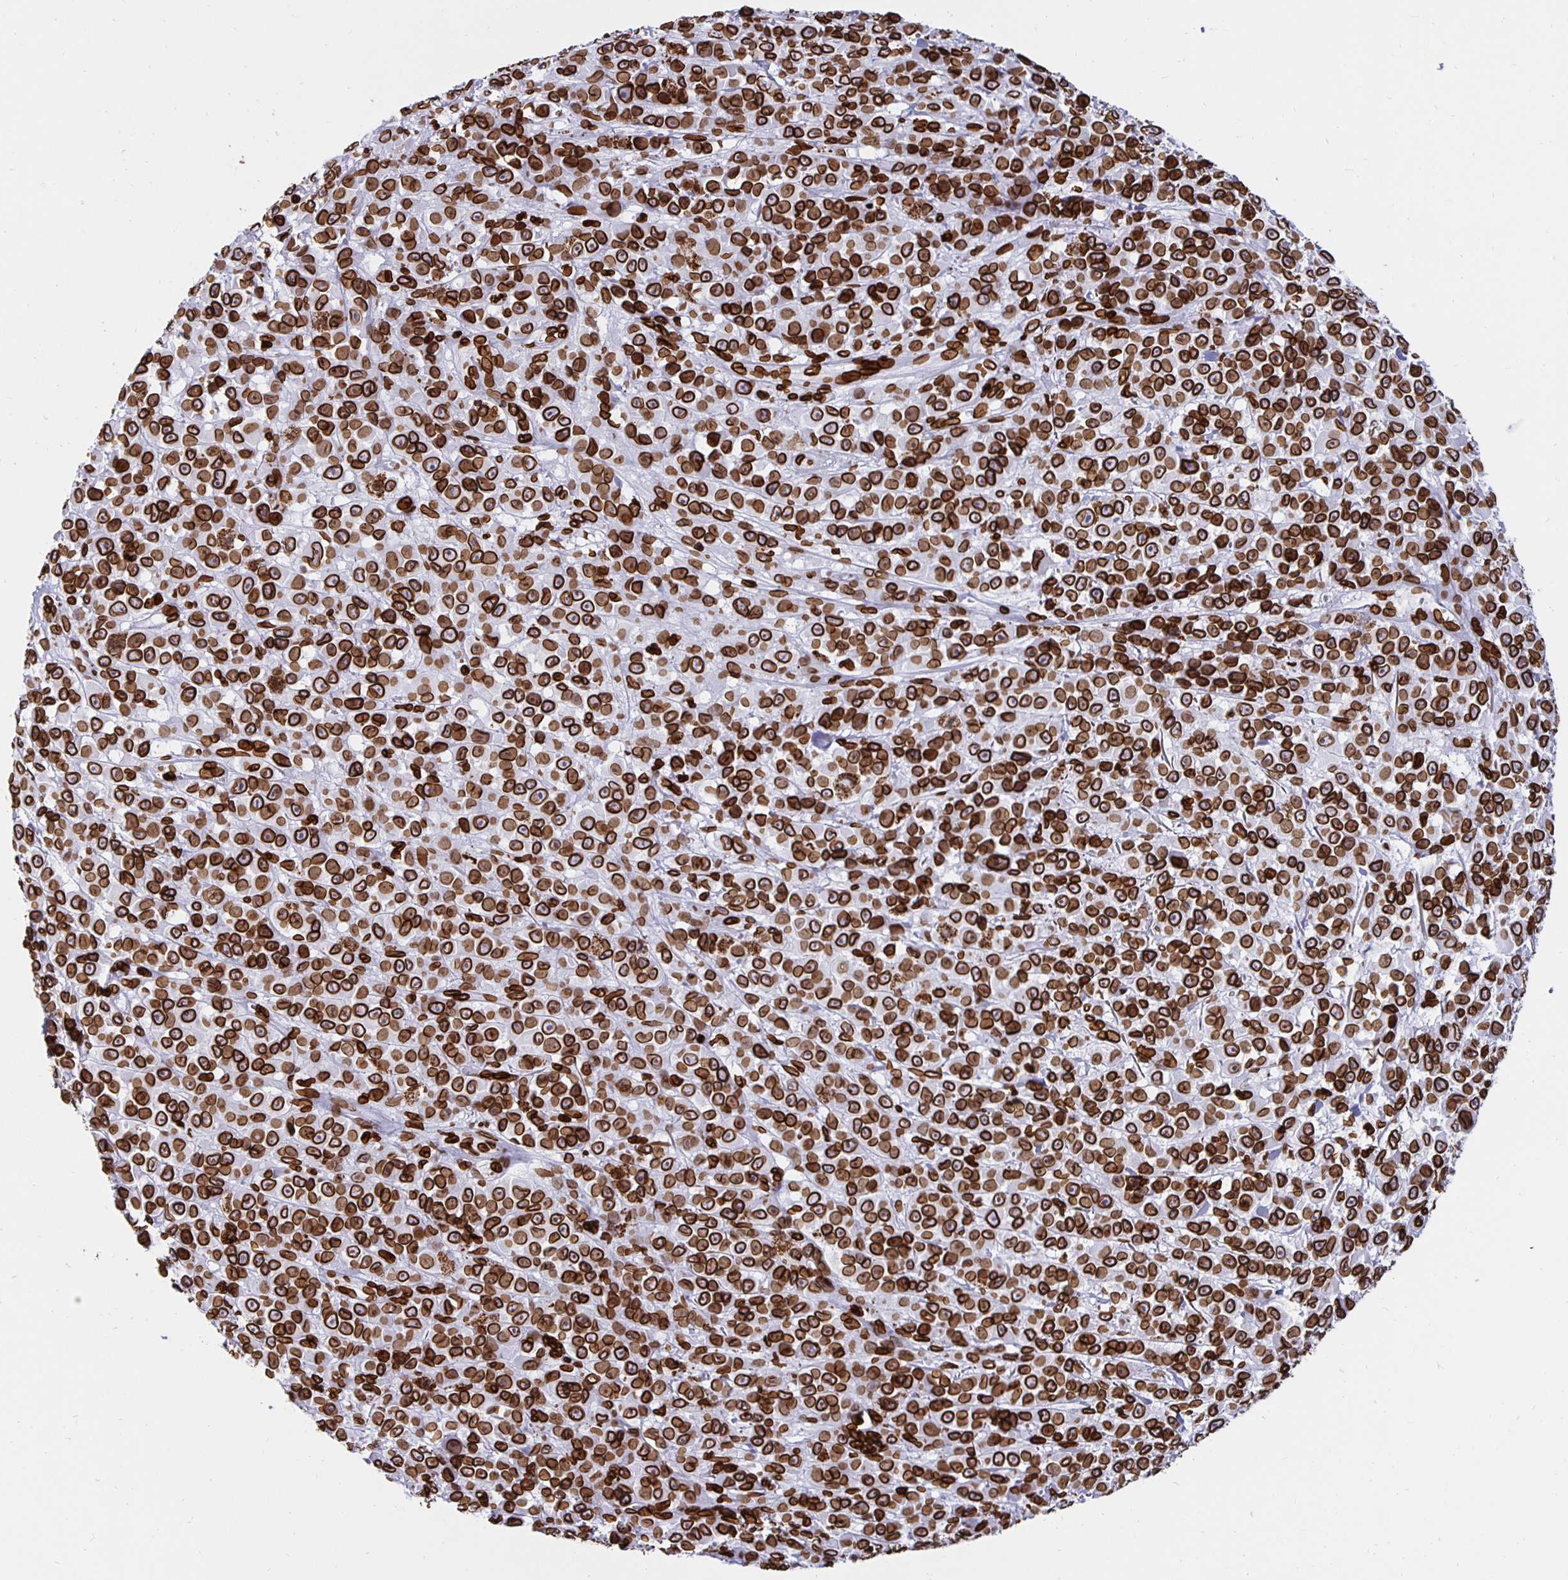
{"staining": {"intensity": "strong", "quantity": ">75%", "location": "cytoplasmic/membranous,nuclear"}, "tissue": "melanoma", "cell_type": "Tumor cells", "image_type": "cancer", "snomed": [{"axis": "morphology", "description": "Malignant melanoma, NOS"}, {"axis": "topography", "description": "Skin"}, {"axis": "topography", "description": "Skin of back"}], "caption": "Immunohistochemical staining of human melanoma displays high levels of strong cytoplasmic/membranous and nuclear staining in approximately >75% of tumor cells.", "gene": "LMNB1", "patient": {"sex": "male", "age": 91}}